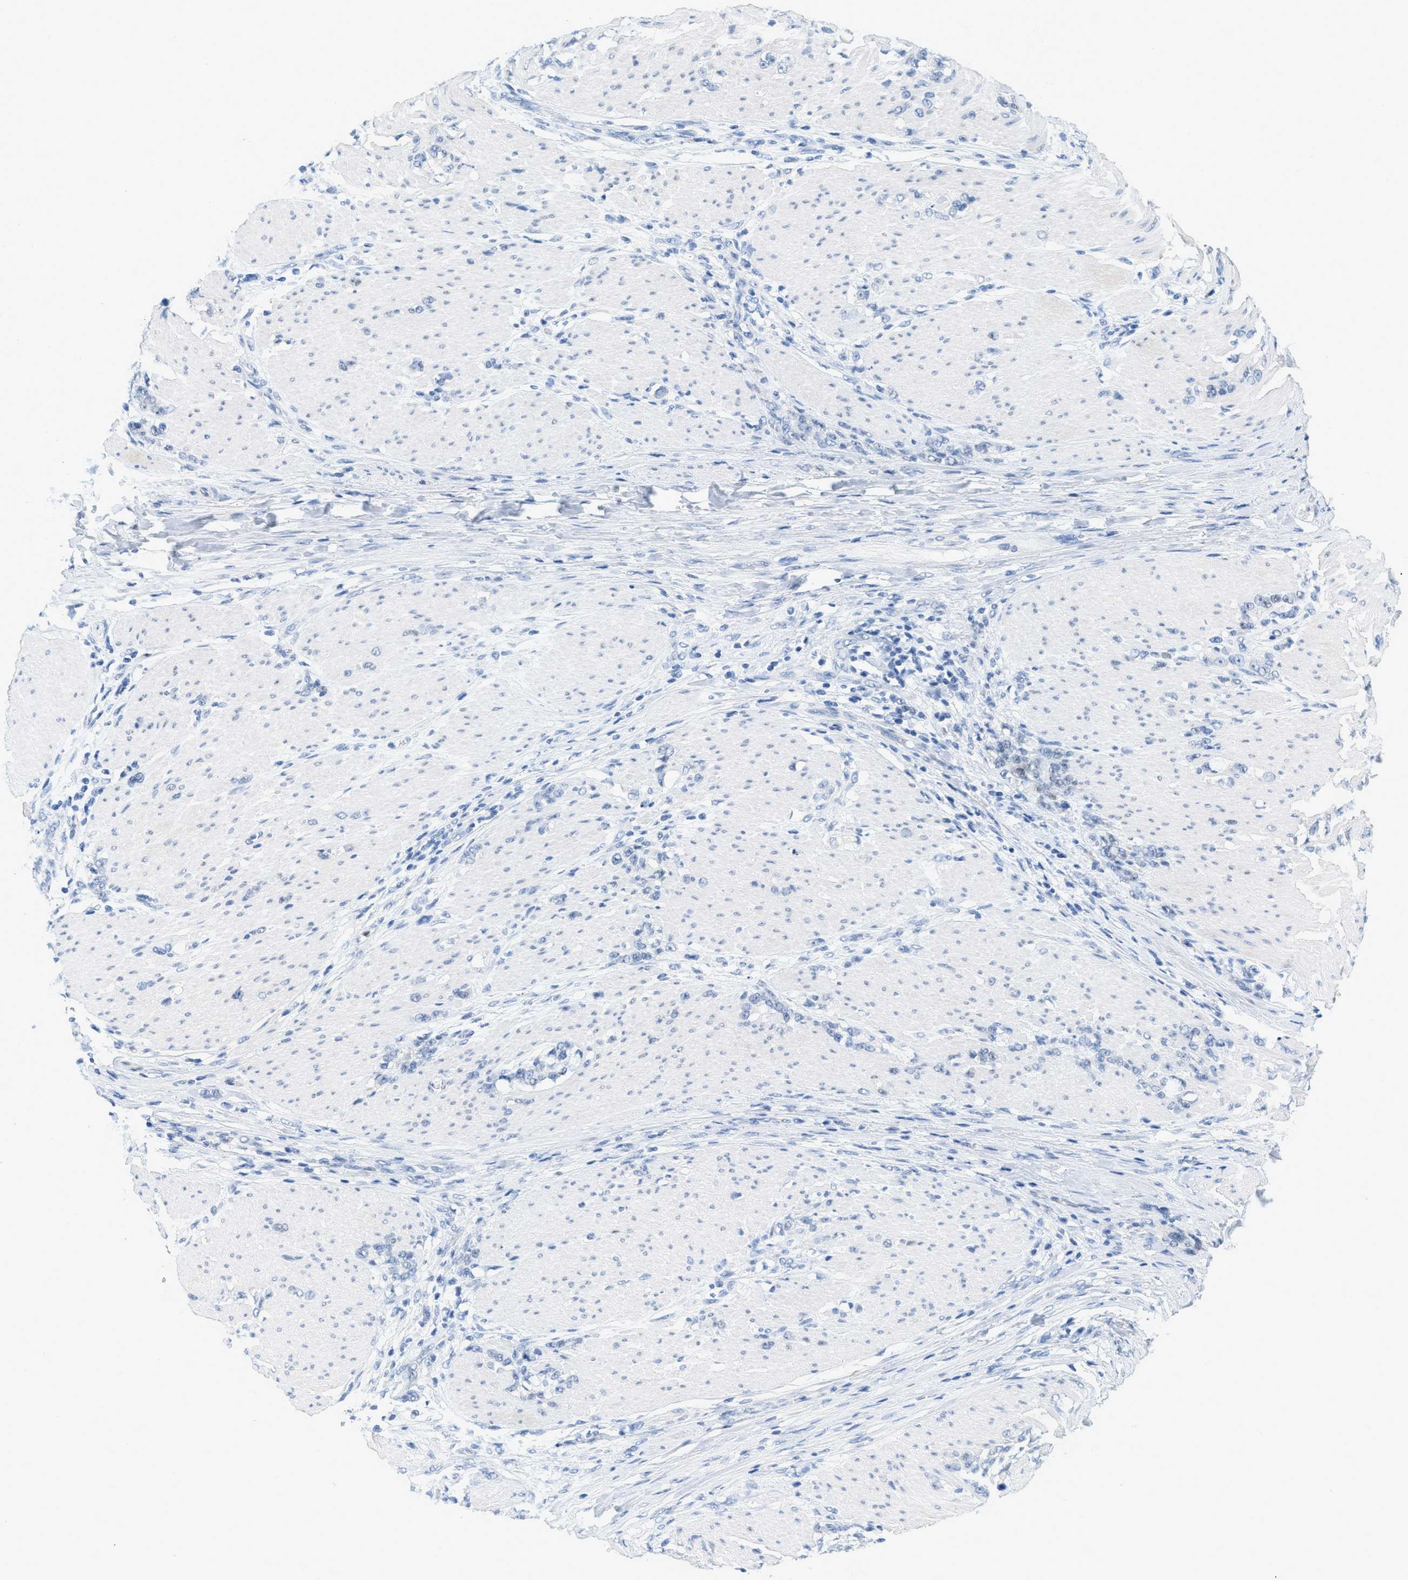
{"staining": {"intensity": "negative", "quantity": "none", "location": "none"}, "tissue": "stomach cancer", "cell_type": "Tumor cells", "image_type": "cancer", "snomed": [{"axis": "morphology", "description": "Adenocarcinoma, NOS"}, {"axis": "topography", "description": "Stomach, lower"}], "caption": "Immunohistochemical staining of stomach cancer reveals no significant expression in tumor cells.", "gene": "HSF2", "patient": {"sex": "male", "age": 88}}